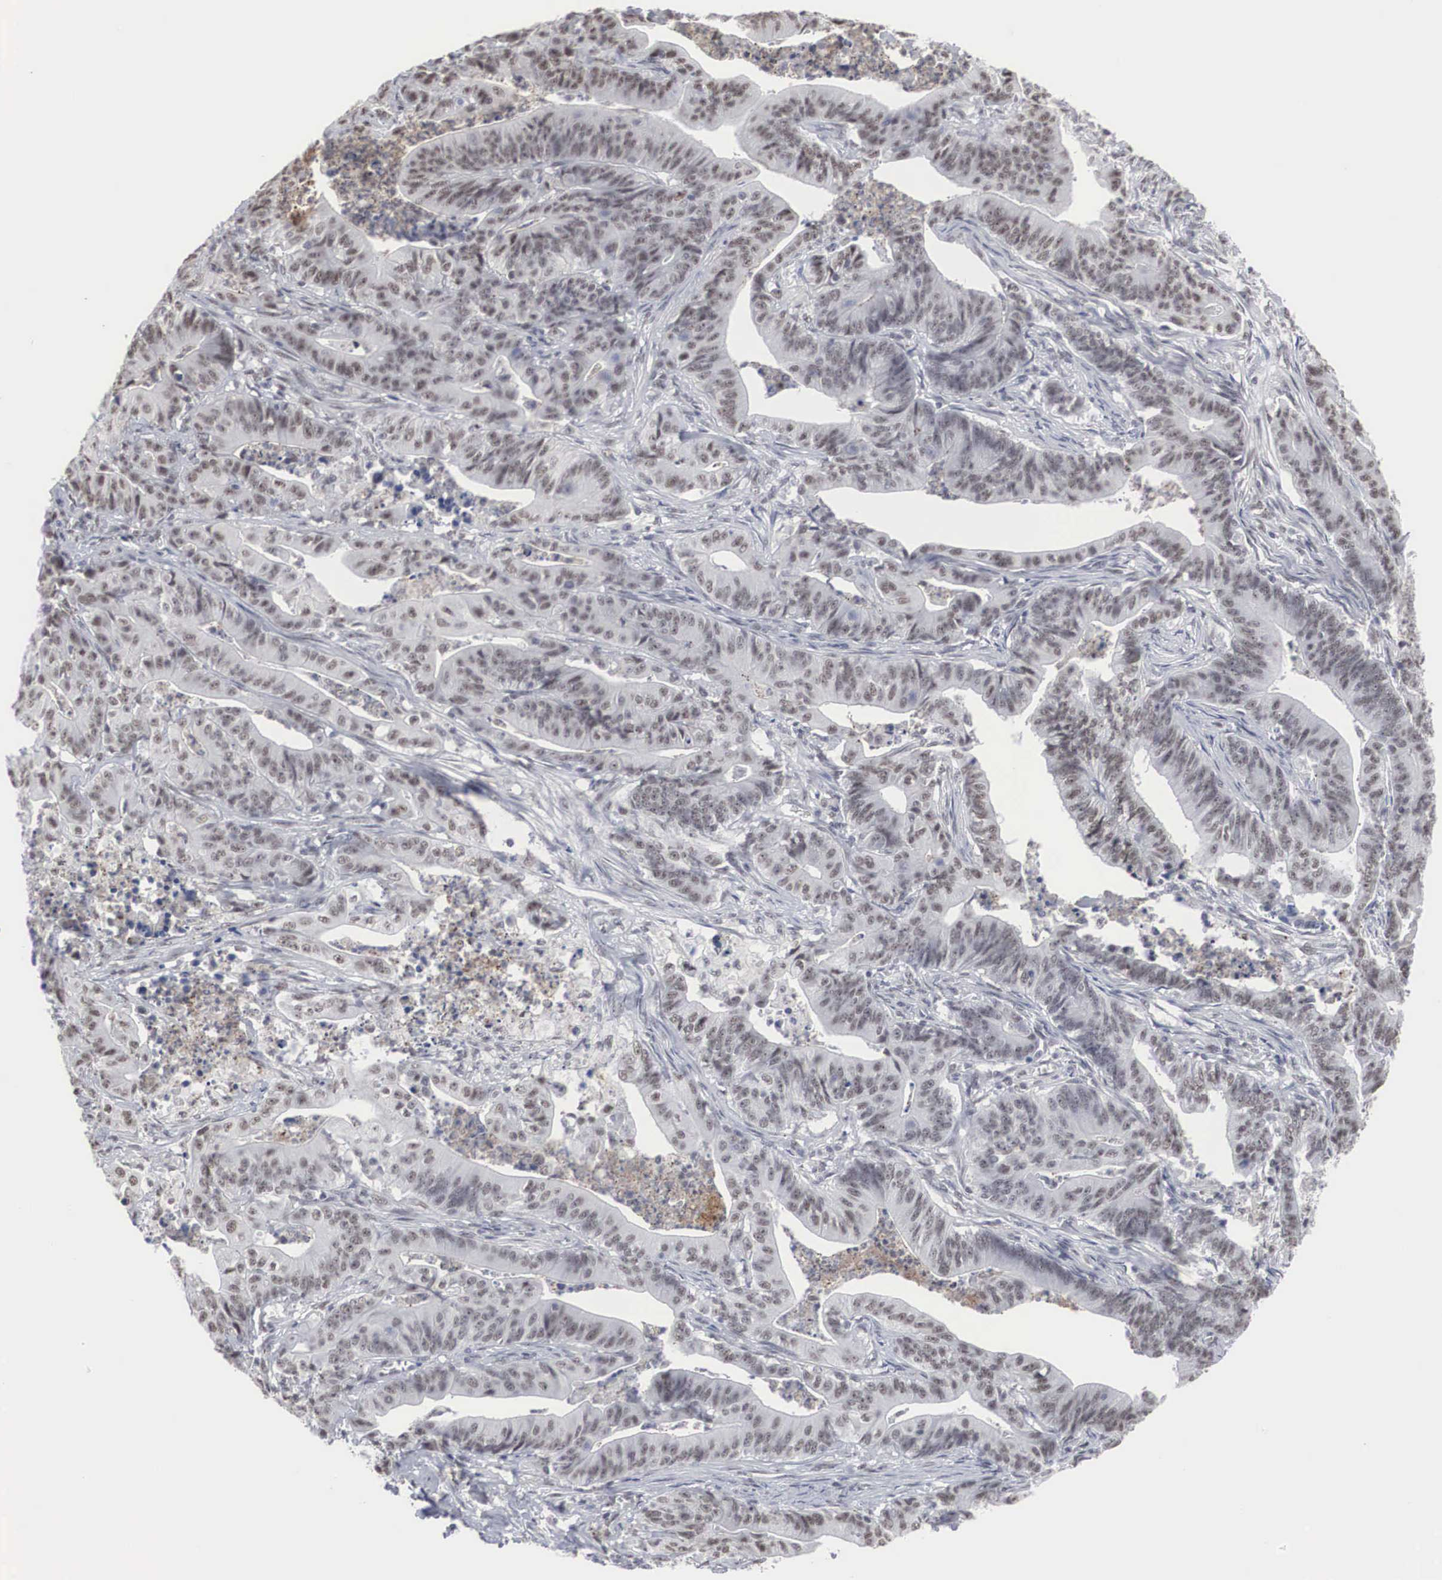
{"staining": {"intensity": "weak", "quantity": "25%-75%", "location": "nuclear"}, "tissue": "stomach cancer", "cell_type": "Tumor cells", "image_type": "cancer", "snomed": [{"axis": "morphology", "description": "Adenocarcinoma, NOS"}, {"axis": "topography", "description": "Stomach, lower"}], "caption": "Weak nuclear staining for a protein is present in approximately 25%-75% of tumor cells of stomach adenocarcinoma using immunohistochemistry (IHC).", "gene": "AUTS2", "patient": {"sex": "female", "age": 86}}